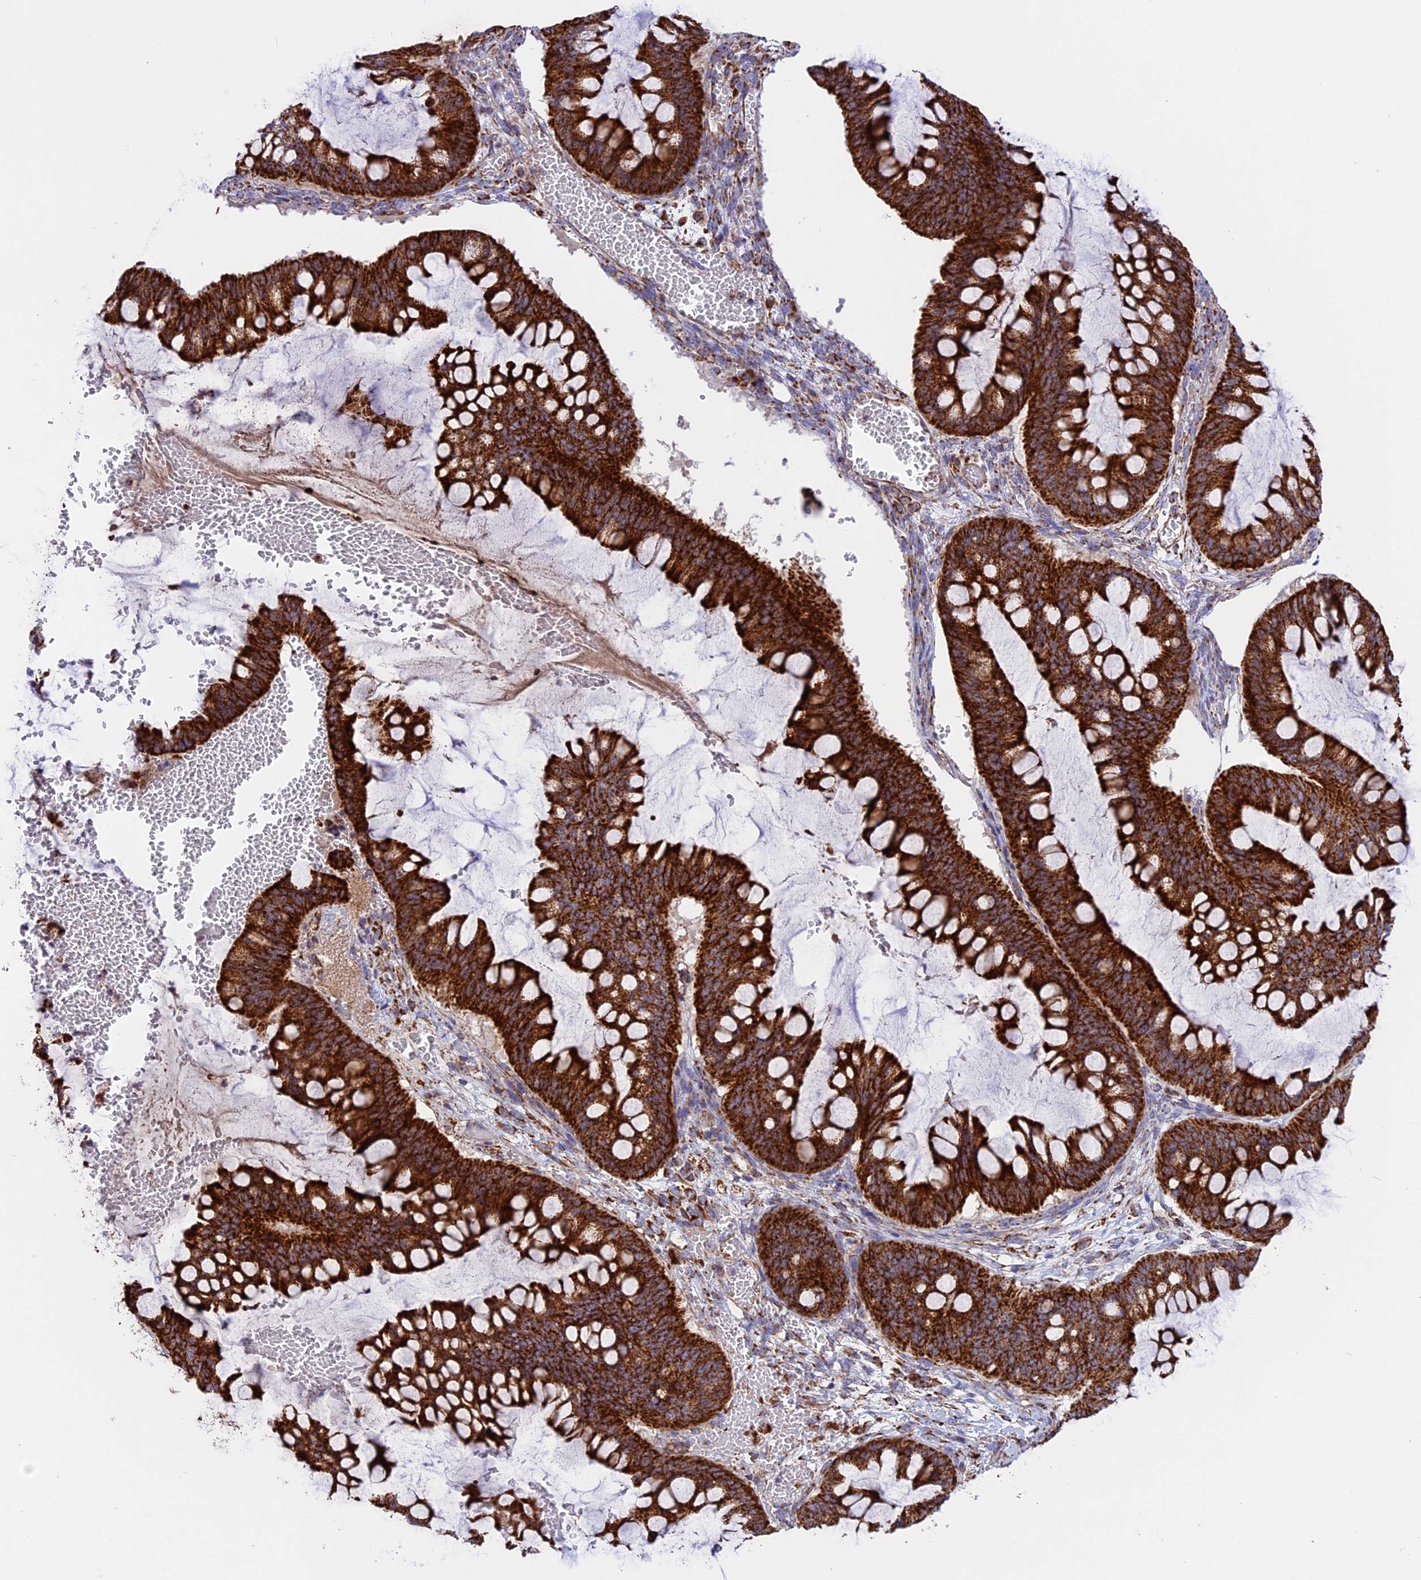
{"staining": {"intensity": "strong", "quantity": ">75%", "location": "cytoplasmic/membranous"}, "tissue": "ovarian cancer", "cell_type": "Tumor cells", "image_type": "cancer", "snomed": [{"axis": "morphology", "description": "Cystadenocarcinoma, mucinous, NOS"}, {"axis": "topography", "description": "Ovary"}], "caption": "A photomicrograph of mucinous cystadenocarcinoma (ovarian) stained for a protein shows strong cytoplasmic/membranous brown staining in tumor cells. Using DAB (brown) and hematoxylin (blue) stains, captured at high magnification using brightfield microscopy.", "gene": "UQCRB", "patient": {"sex": "female", "age": 73}}